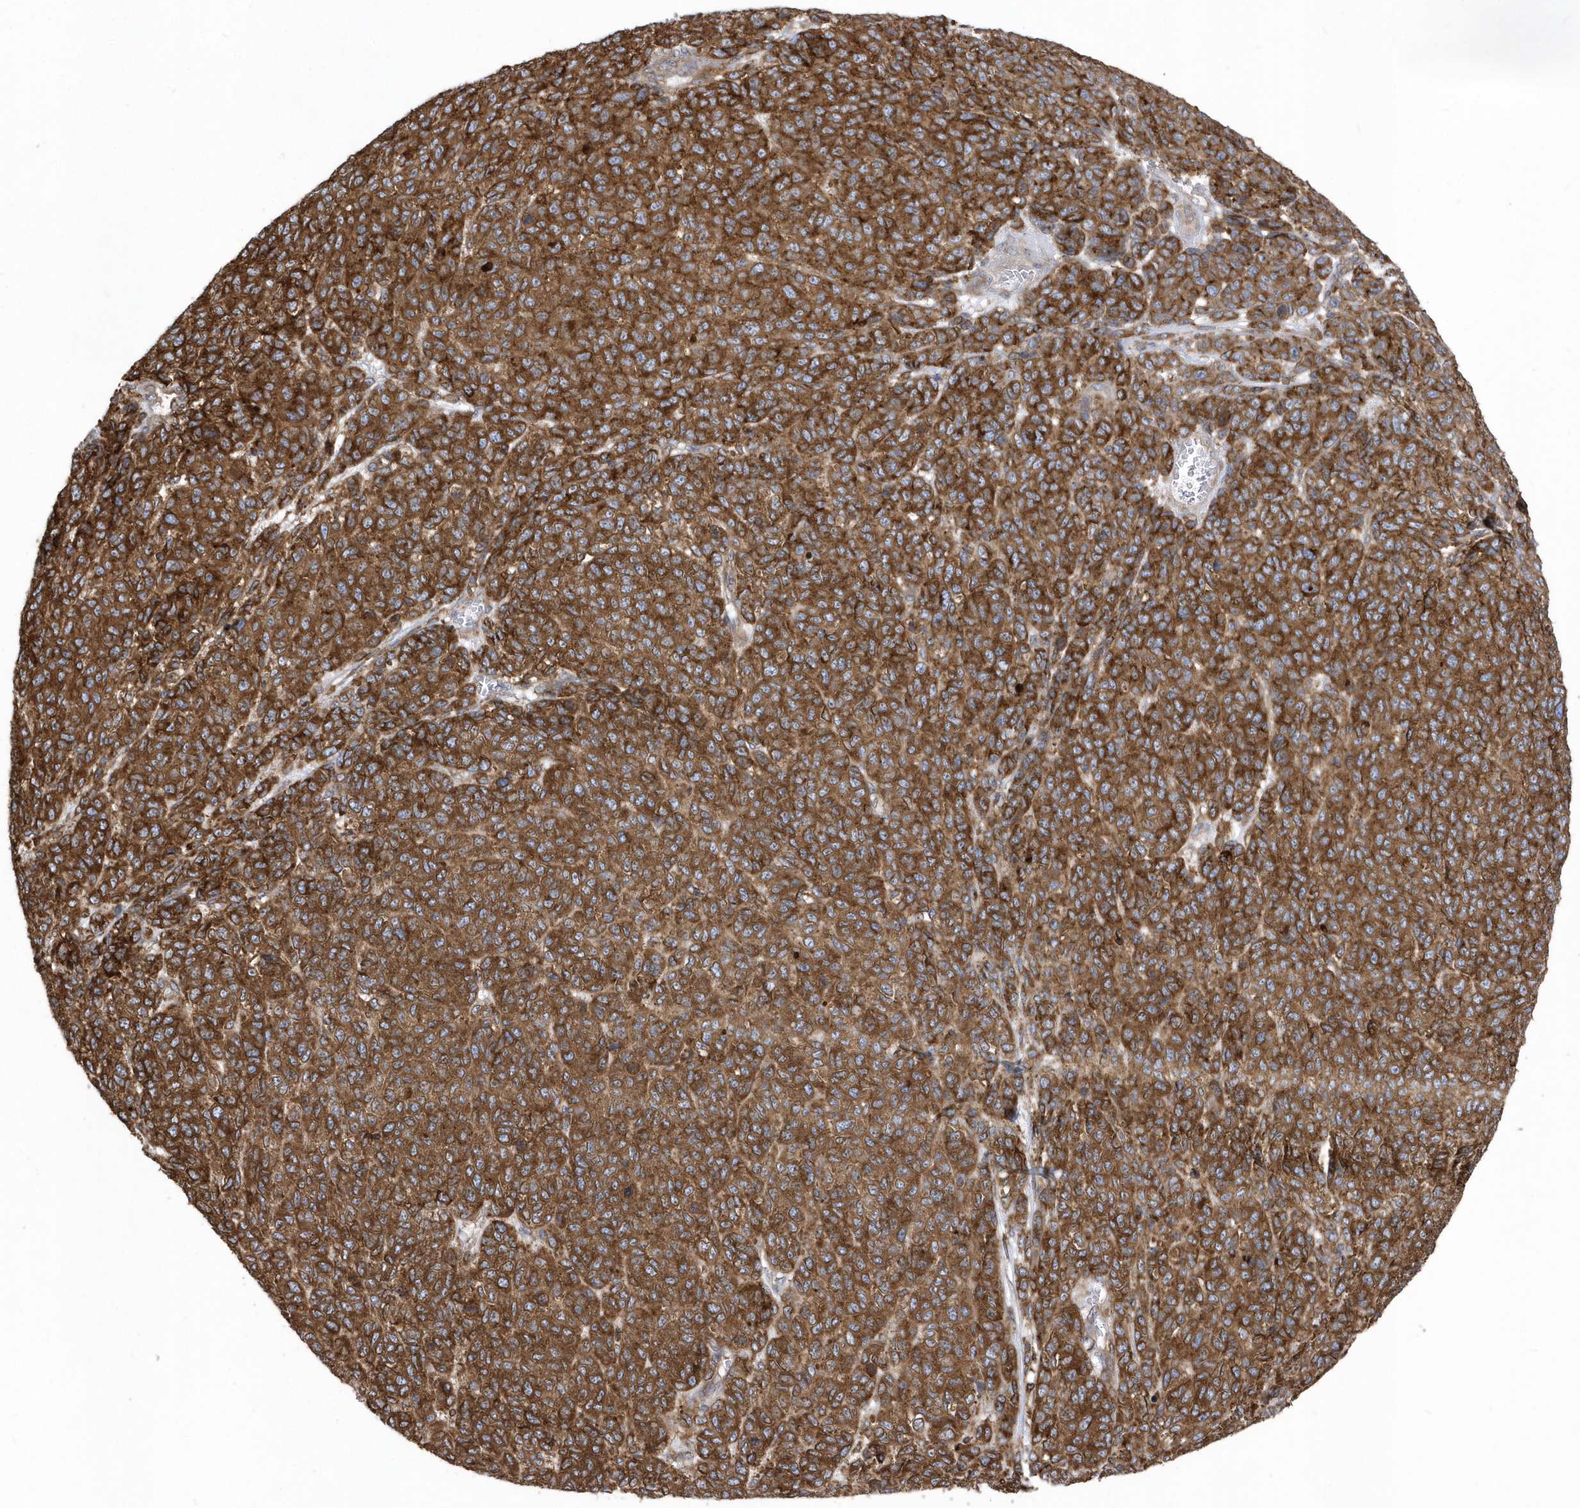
{"staining": {"intensity": "strong", "quantity": ">75%", "location": "cytoplasmic/membranous"}, "tissue": "melanoma", "cell_type": "Tumor cells", "image_type": "cancer", "snomed": [{"axis": "morphology", "description": "Malignant melanoma, NOS"}, {"axis": "topography", "description": "Skin"}], "caption": "Melanoma tissue reveals strong cytoplasmic/membranous positivity in approximately >75% of tumor cells, visualized by immunohistochemistry.", "gene": "VAMP7", "patient": {"sex": "male", "age": 49}}